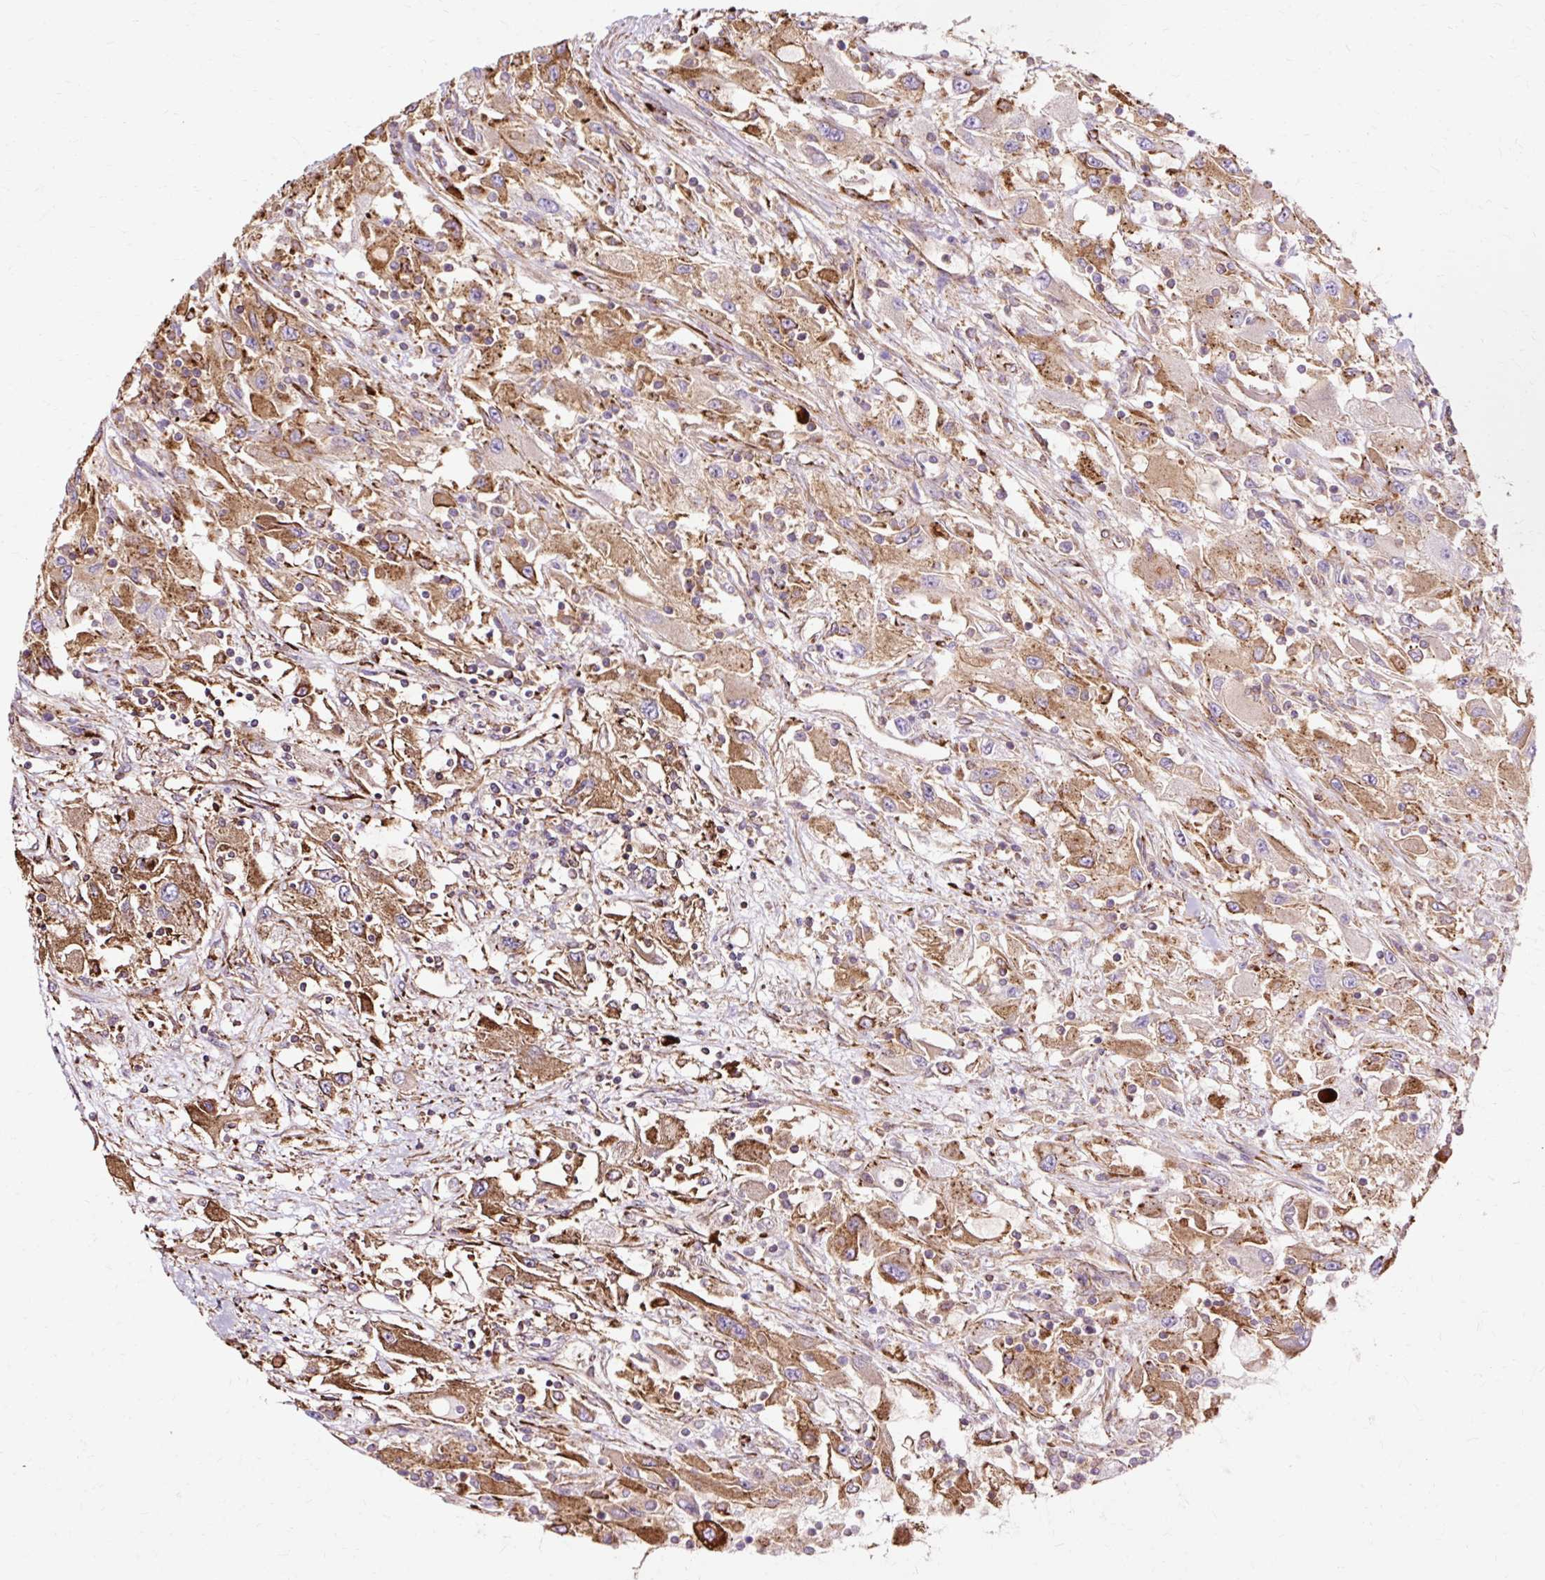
{"staining": {"intensity": "moderate", "quantity": "25%-75%", "location": "cytoplasmic/membranous"}, "tissue": "renal cancer", "cell_type": "Tumor cells", "image_type": "cancer", "snomed": [{"axis": "morphology", "description": "Adenocarcinoma, NOS"}, {"axis": "topography", "description": "Kidney"}], "caption": "Immunohistochemistry staining of renal cancer (adenocarcinoma), which exhibits medium levels of moderate cytoplasmic/membranous expression in about 25%-75% of tumor cells indicating moderate cytoplasmic/membranous protein positivity. The staining was performed using DAB (3,3'-diaminobenzidine) (brown) for protein detection and nuclei were counterstained in hematoxylin (blue).", "gene": "TBC1D2B", "patient": {"sex": "female", "age": 67}}